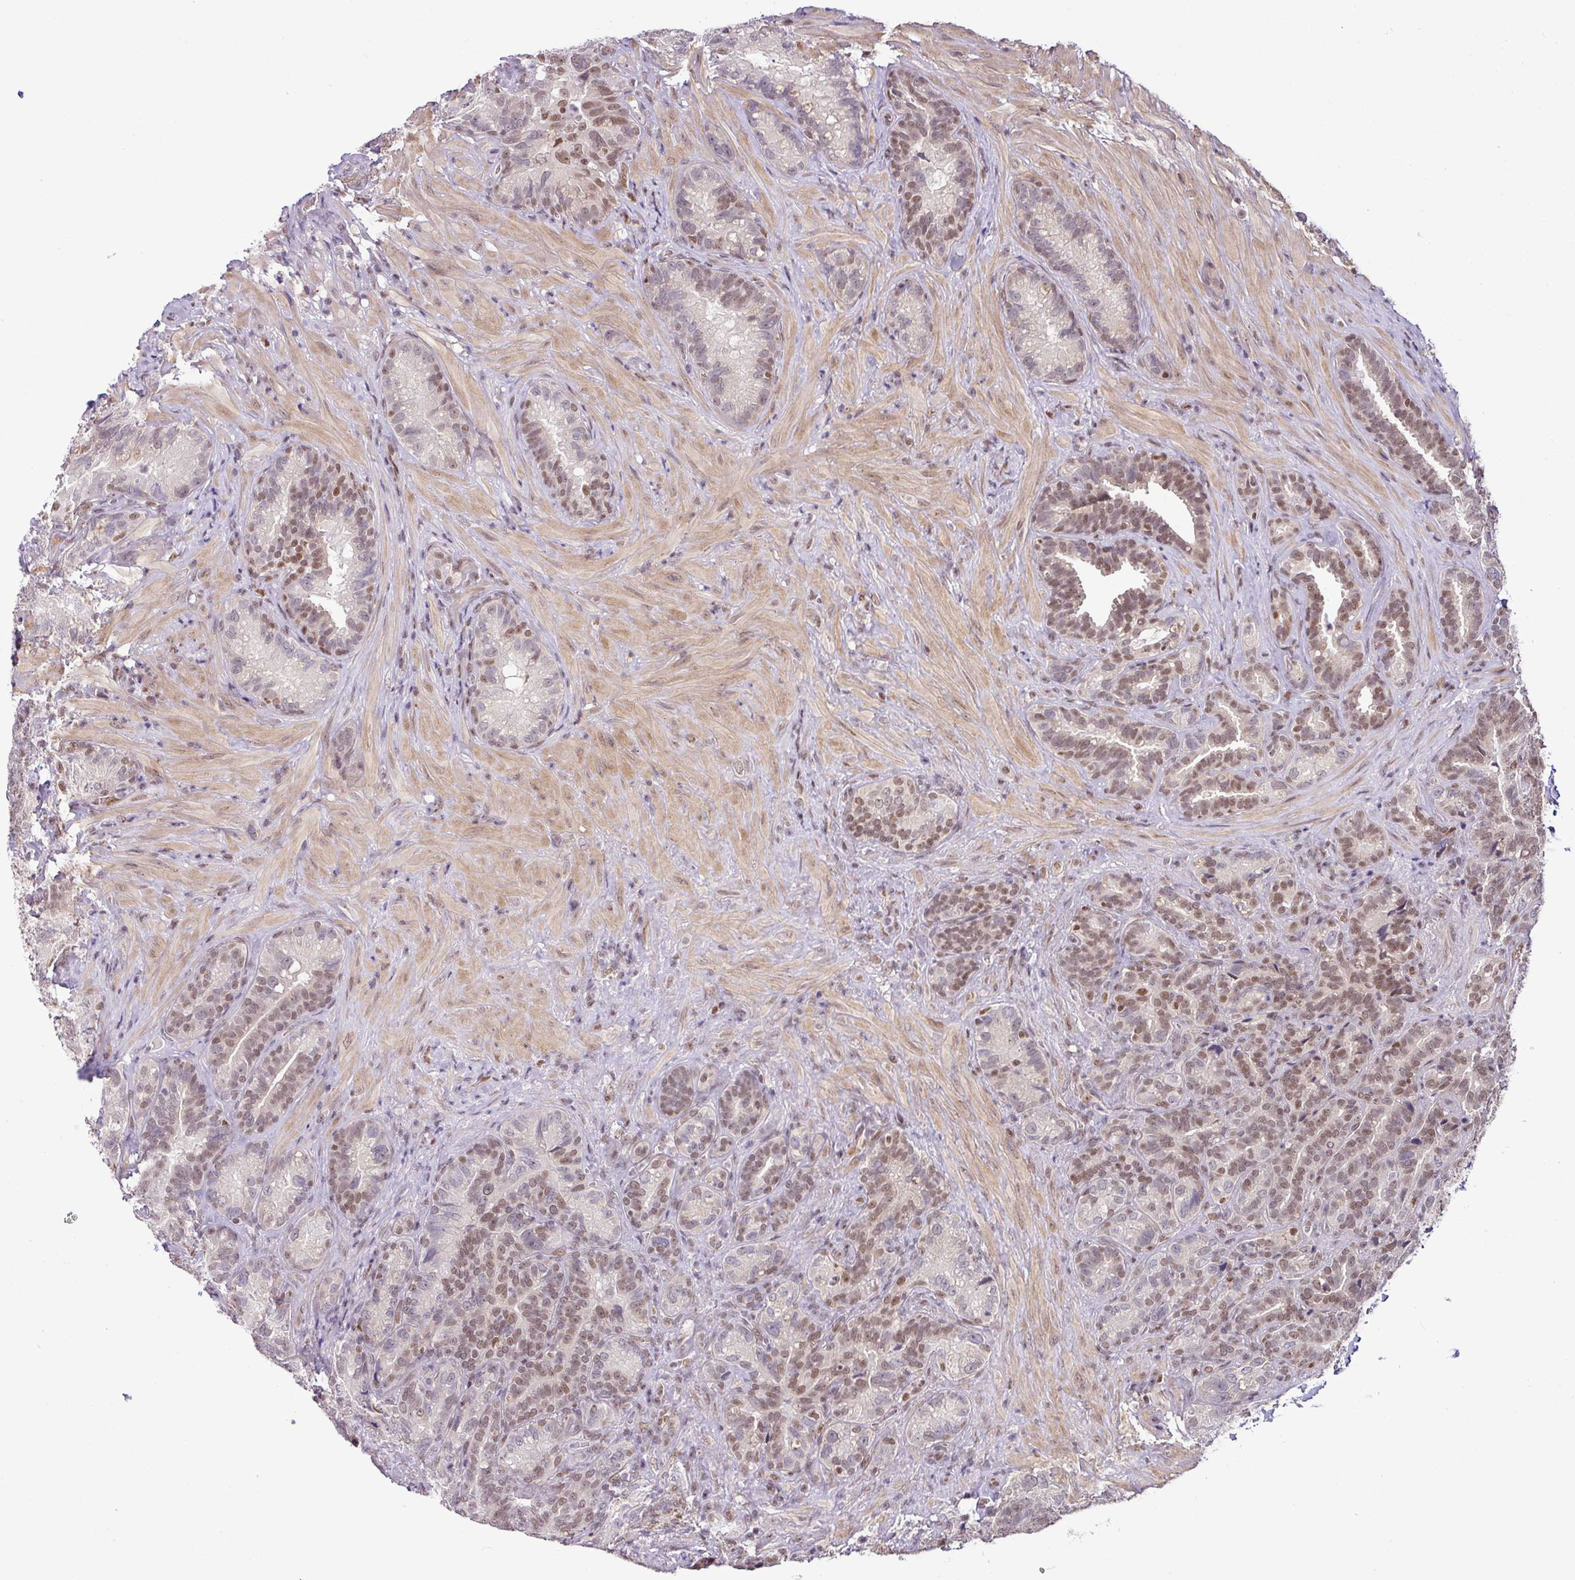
{"staining": {"intensity": "moderate", "quantity": ">75%", "location": "nuclear"}, "tissue": "seminal vesicle", "cell_type": "Glandular cells", "image_type": "normal", "snomed": [{"axis": "morphology", "description": "Normal tissue, NOS"}, {"axis": "topography", "description": "Seminal veicle"}], "caption": "Seminal vesicle stained with a brown dye reveals moderate nuclear positive positivity in about >75% of glandular cells.", "gene": "PGAP4", "patient": {"sex": "male", "age": 68}}